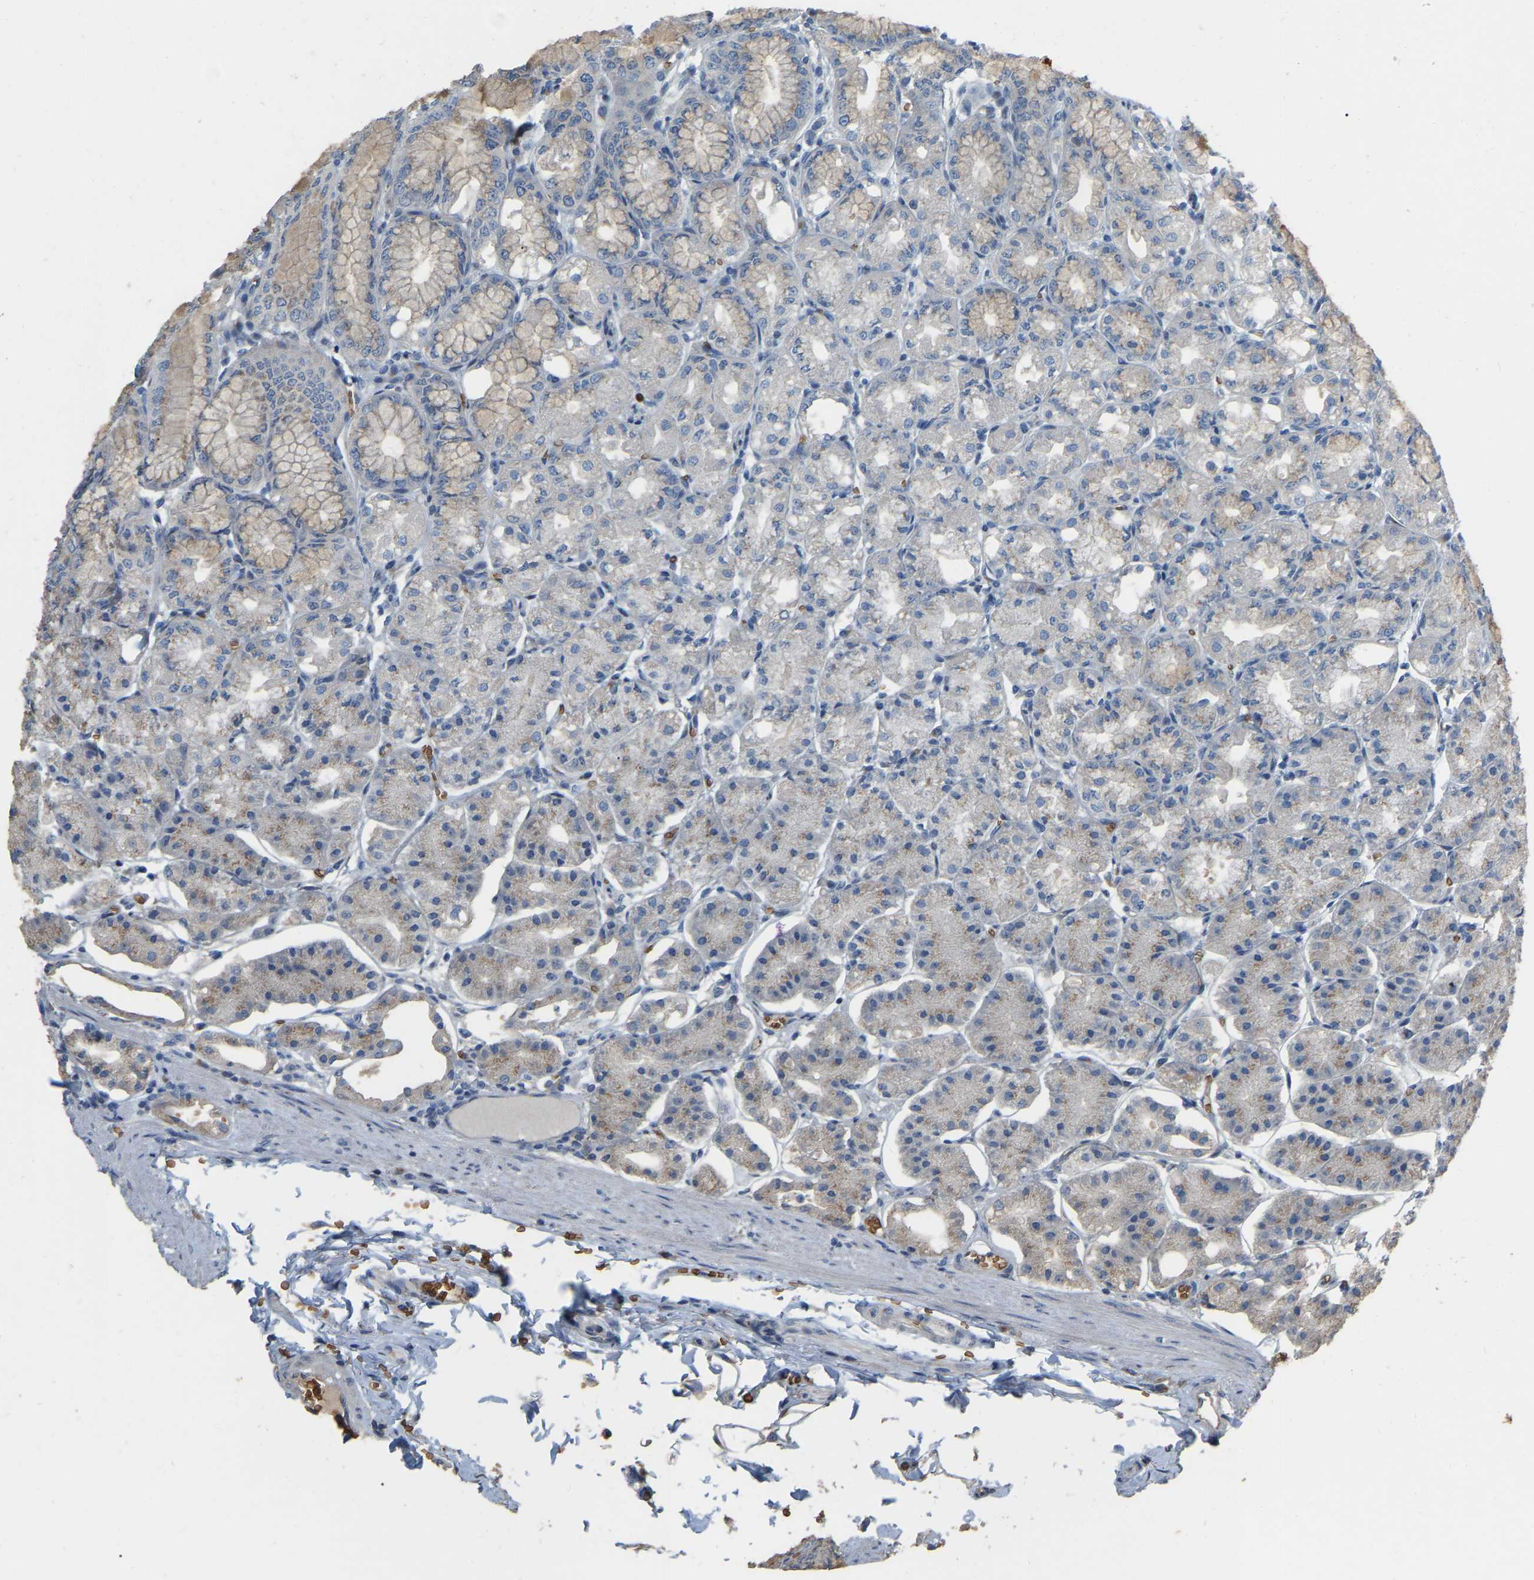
{"staining": {"intensity": "moderate", "quantity": "25%-75%", "location": "cytoplasmic/membranous"}, "tissue": "stomach", "cell_type": "Glandular cells", "image_type": "normal", "snomed": [{"axis": "morphology", "description": "Normal tissue, NOS"}, {"axis": "topography", "description": "Stomach, lower"}], "caption": "A brown stain shows moderate cytoplasmic/membranous expression of a protein in glandular cells of unremarkable human stomach.", "gene": "CFAP298", "patient": {"sex": "male", "age": 71}}